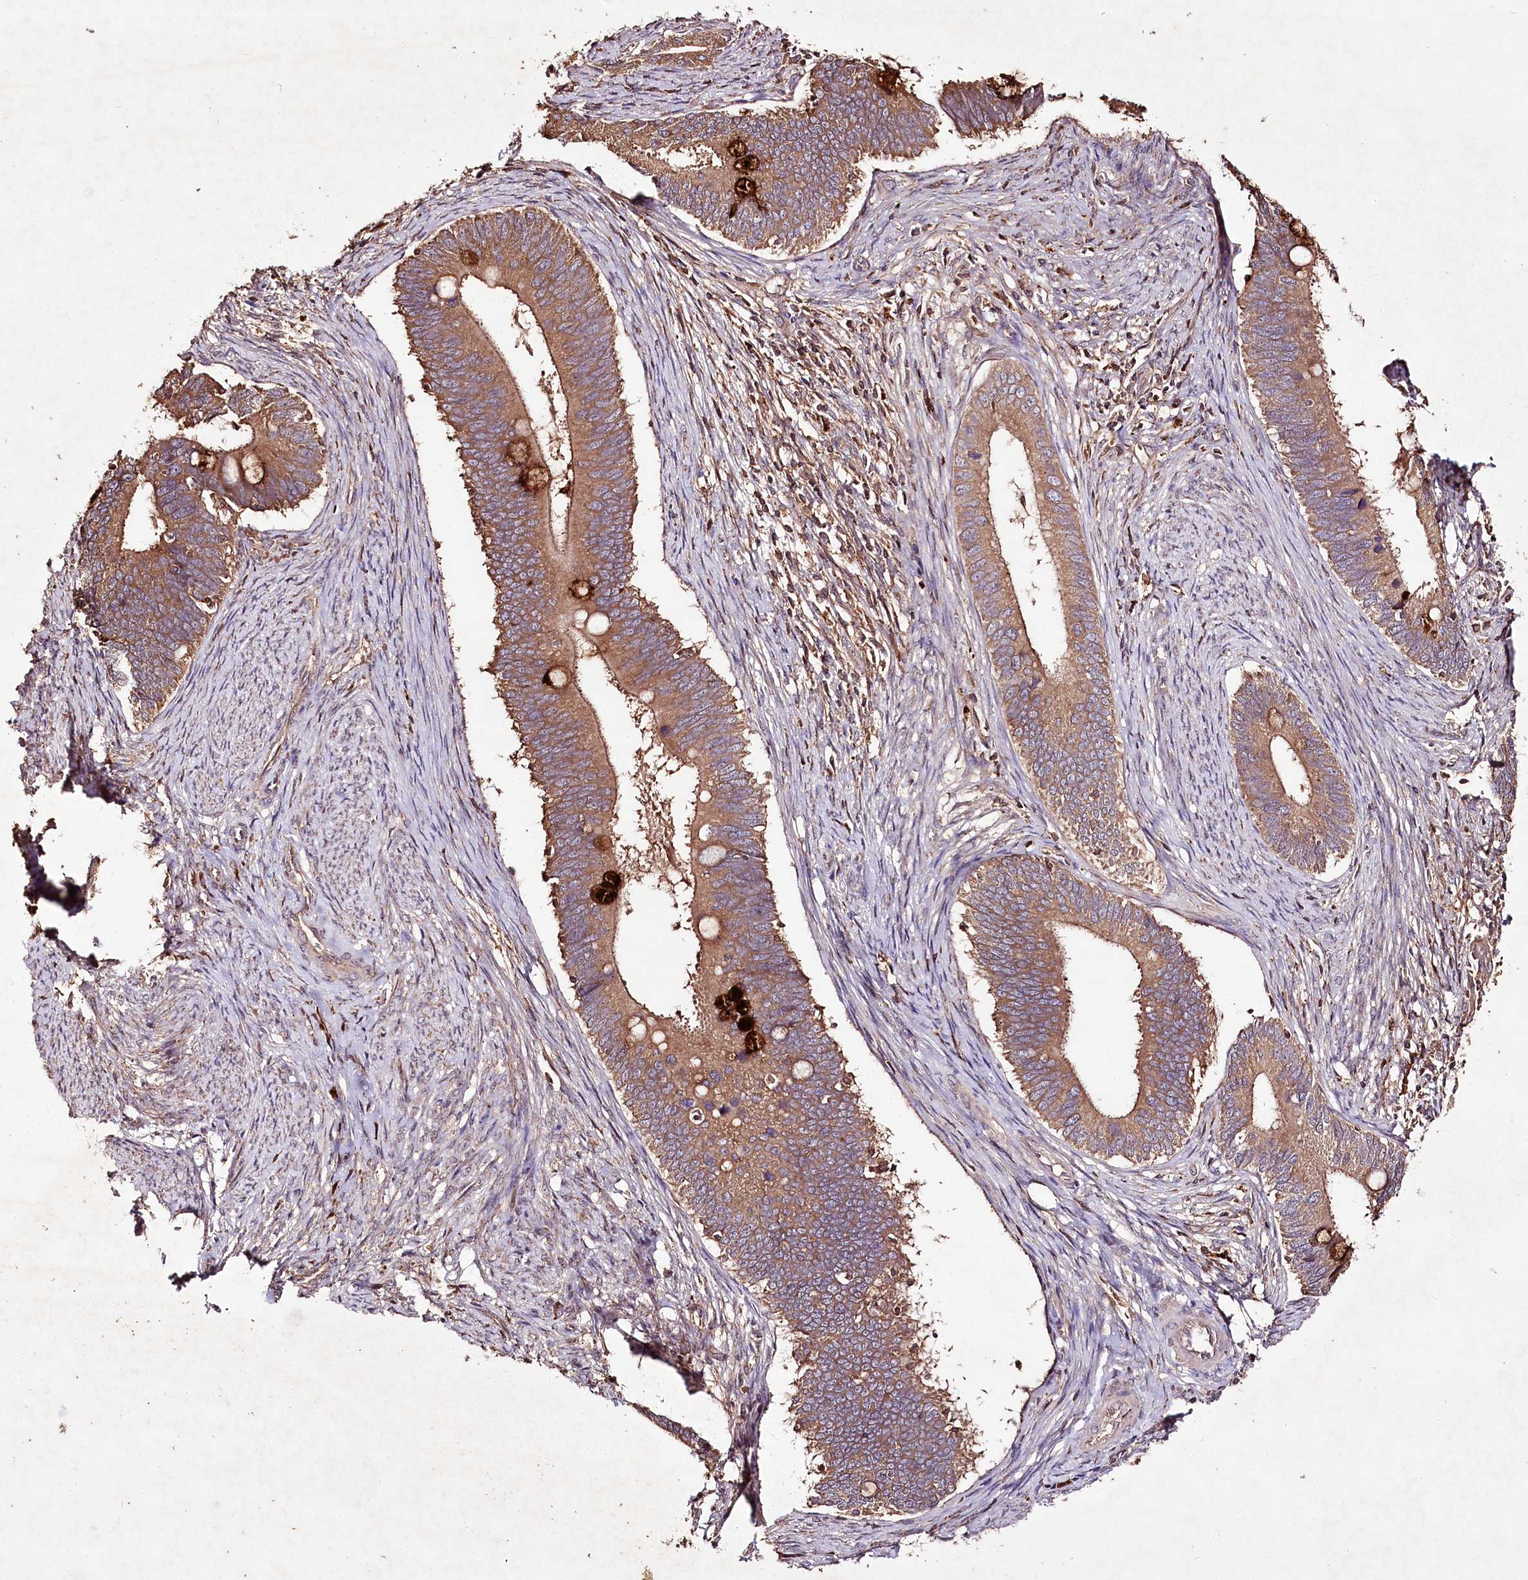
{"staining": {"intensity": "moderate", "quantity": ">75%", "location": "cytoplasmic/membranous"}, "tissue": "cervical cancer", "cell_type": "Tumor cells", "image_type": "cancer", "snomed": [{"axis": "morphology", "description": "Adenocarcinoma, NOS"}, {"axis": "topography", "description": "Cervix"}], "caption": "Human adenocarcinoma (cervical) stained with a brown dye reveals moderate cytoplasmic/membranous positive expression in approximately >75% of tumor cells.", "gene": "FAM53B", "patient": {"sex": "female", "age": 42}}